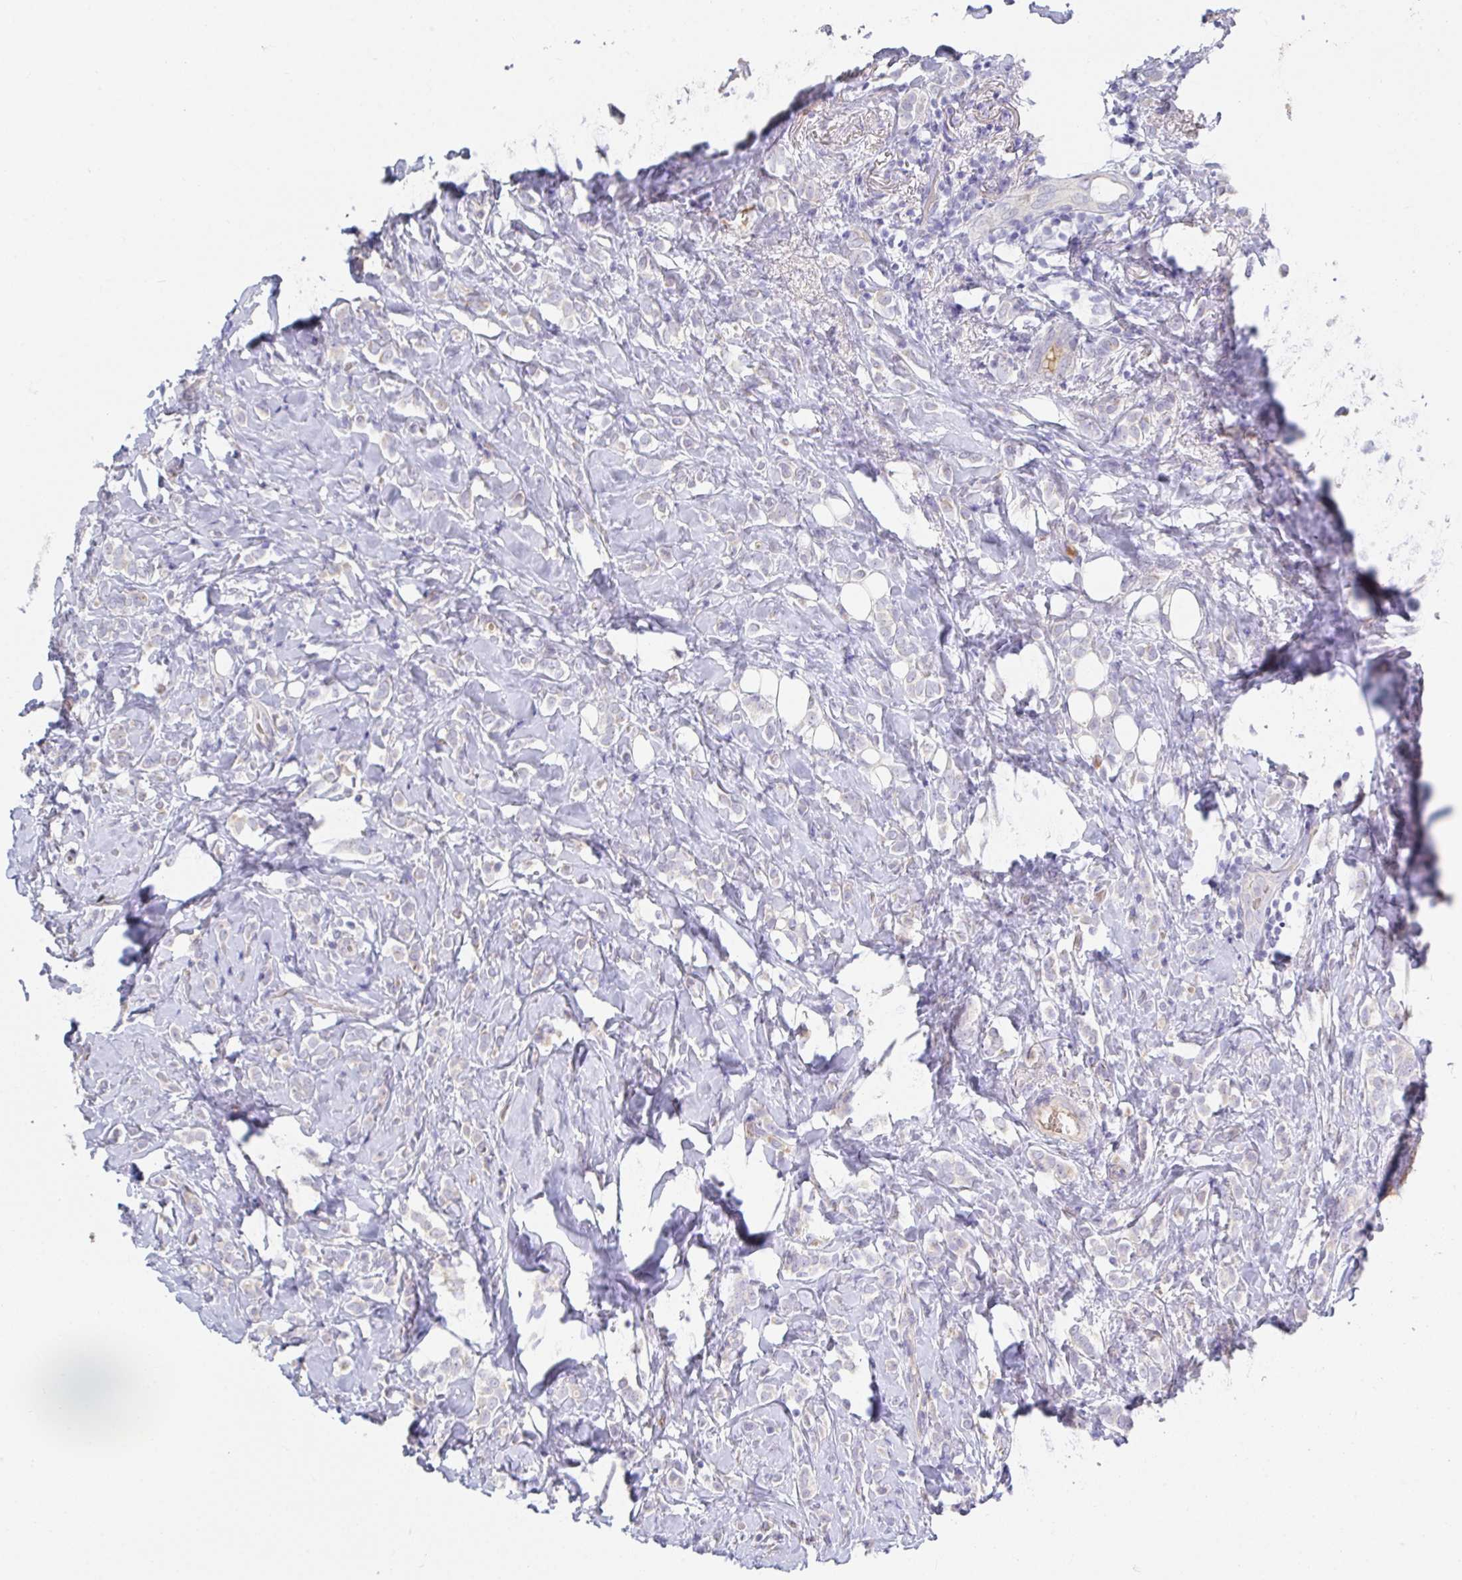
{"staining": {"intensity": "negative", "quantity": "none", "location": "none"}, "tissue": "breast cancer", "cell_type": "Tumor cells", "image_type": "cancer", "snomed": [{"axis": "morphology", "description": "Lobular carcinoma"}, {"axis": "topography", "description": "Breast"}], "caption": "There is no significant expression in tumor cells of breast cancer (lobular carcinoma).", "gene": "ANO5", "patient": {"sex": "female", "age": 49}}